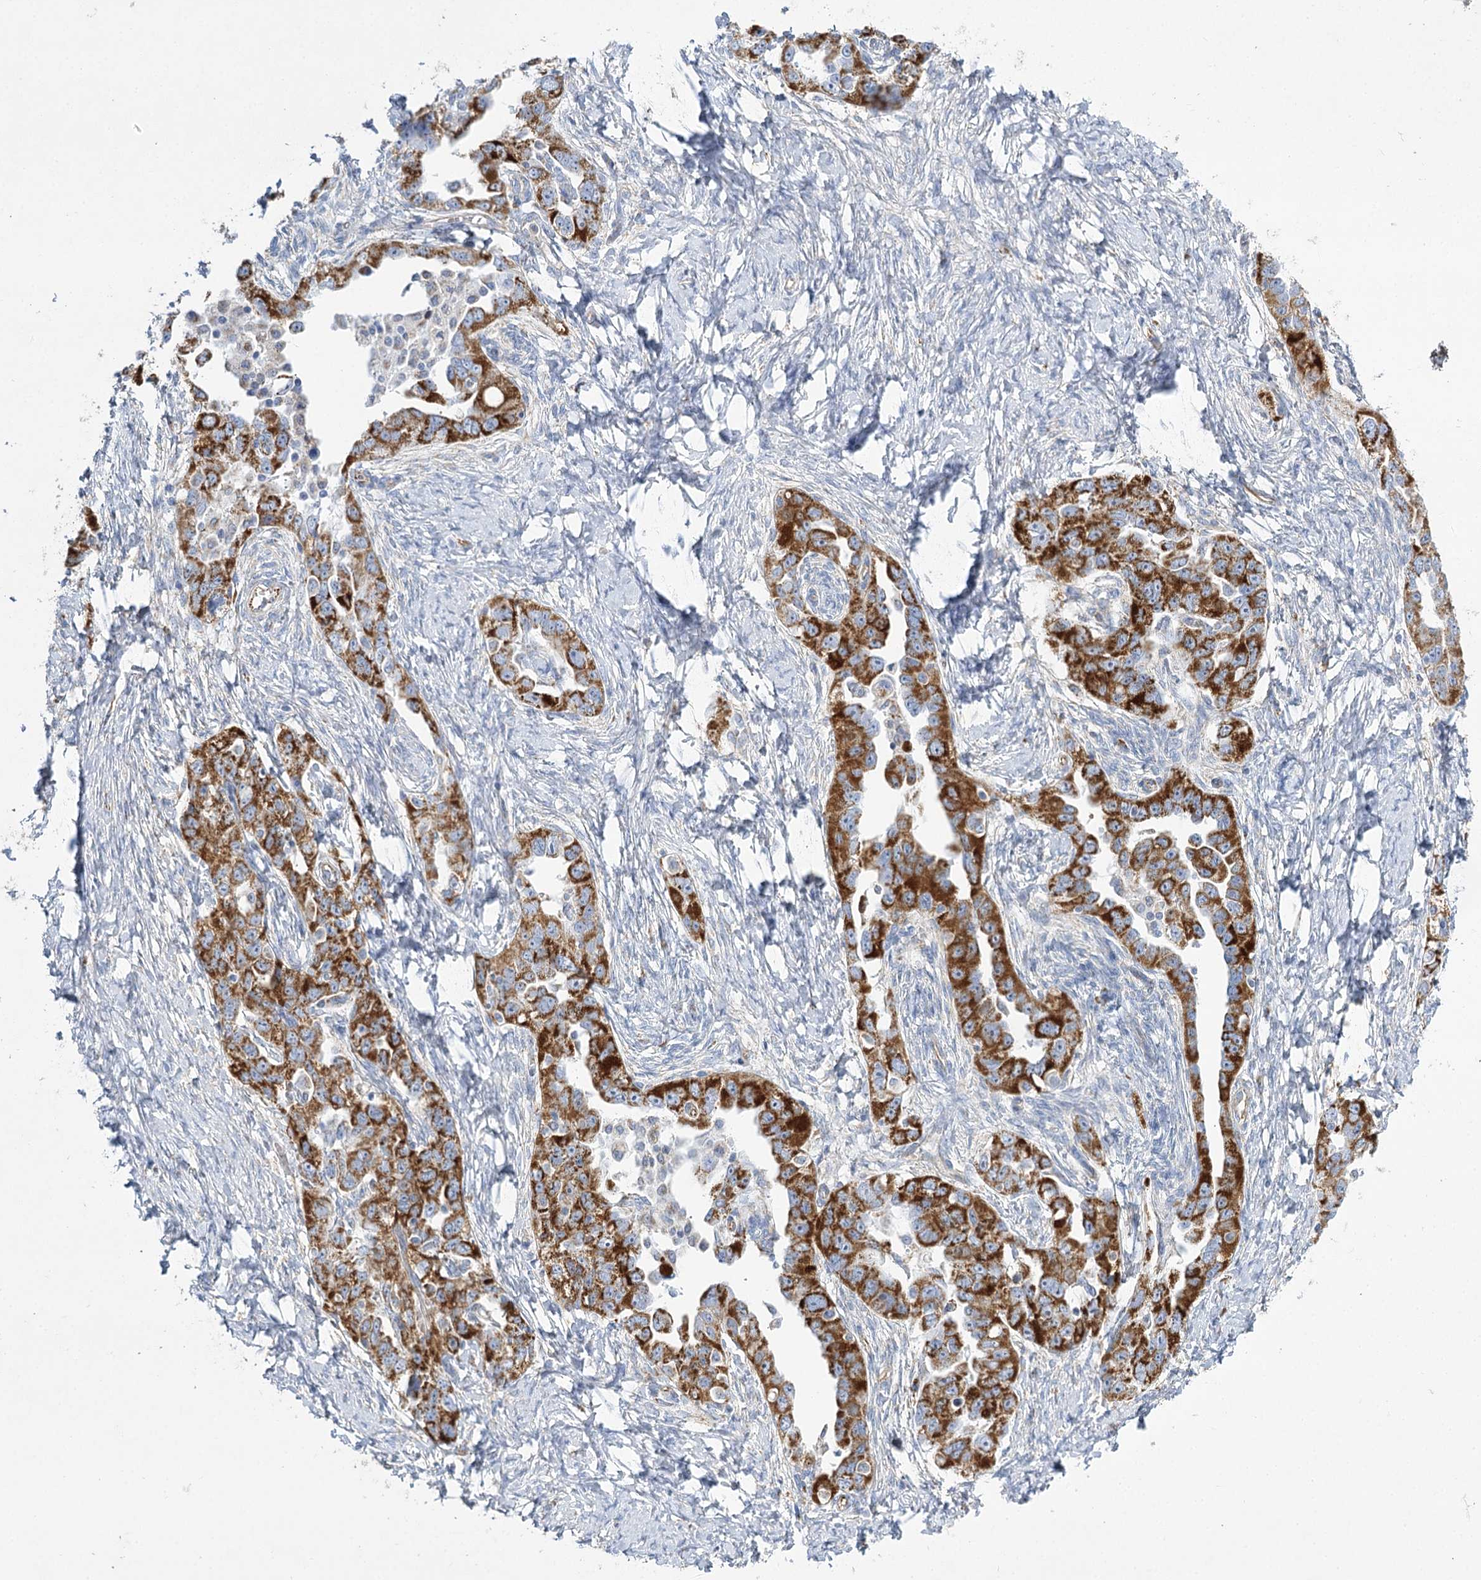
{"staining": {"intensity": "strong", "quantity": "25%-75%", "location": "cytoplasmic/membranous"}, "tissue": "ovarian cancer", "cell_type": "Tumor cells", "image_type": "cancer", "snomed": [{"axis": "morphology", "description": "Carcinoma, NOS"}, {"axis": "morphology", "description": "Cystadenocarcinoma, serous, NOS"}, {"axis": "topography", "description": "Ovary"}], "caption": "Human ovarian cancer (carcinoma) stained with a protein marker shows strong staining in tumor cells.", "gene": "DHTKD1", "patient": {"sex": "female", "age": 69}}